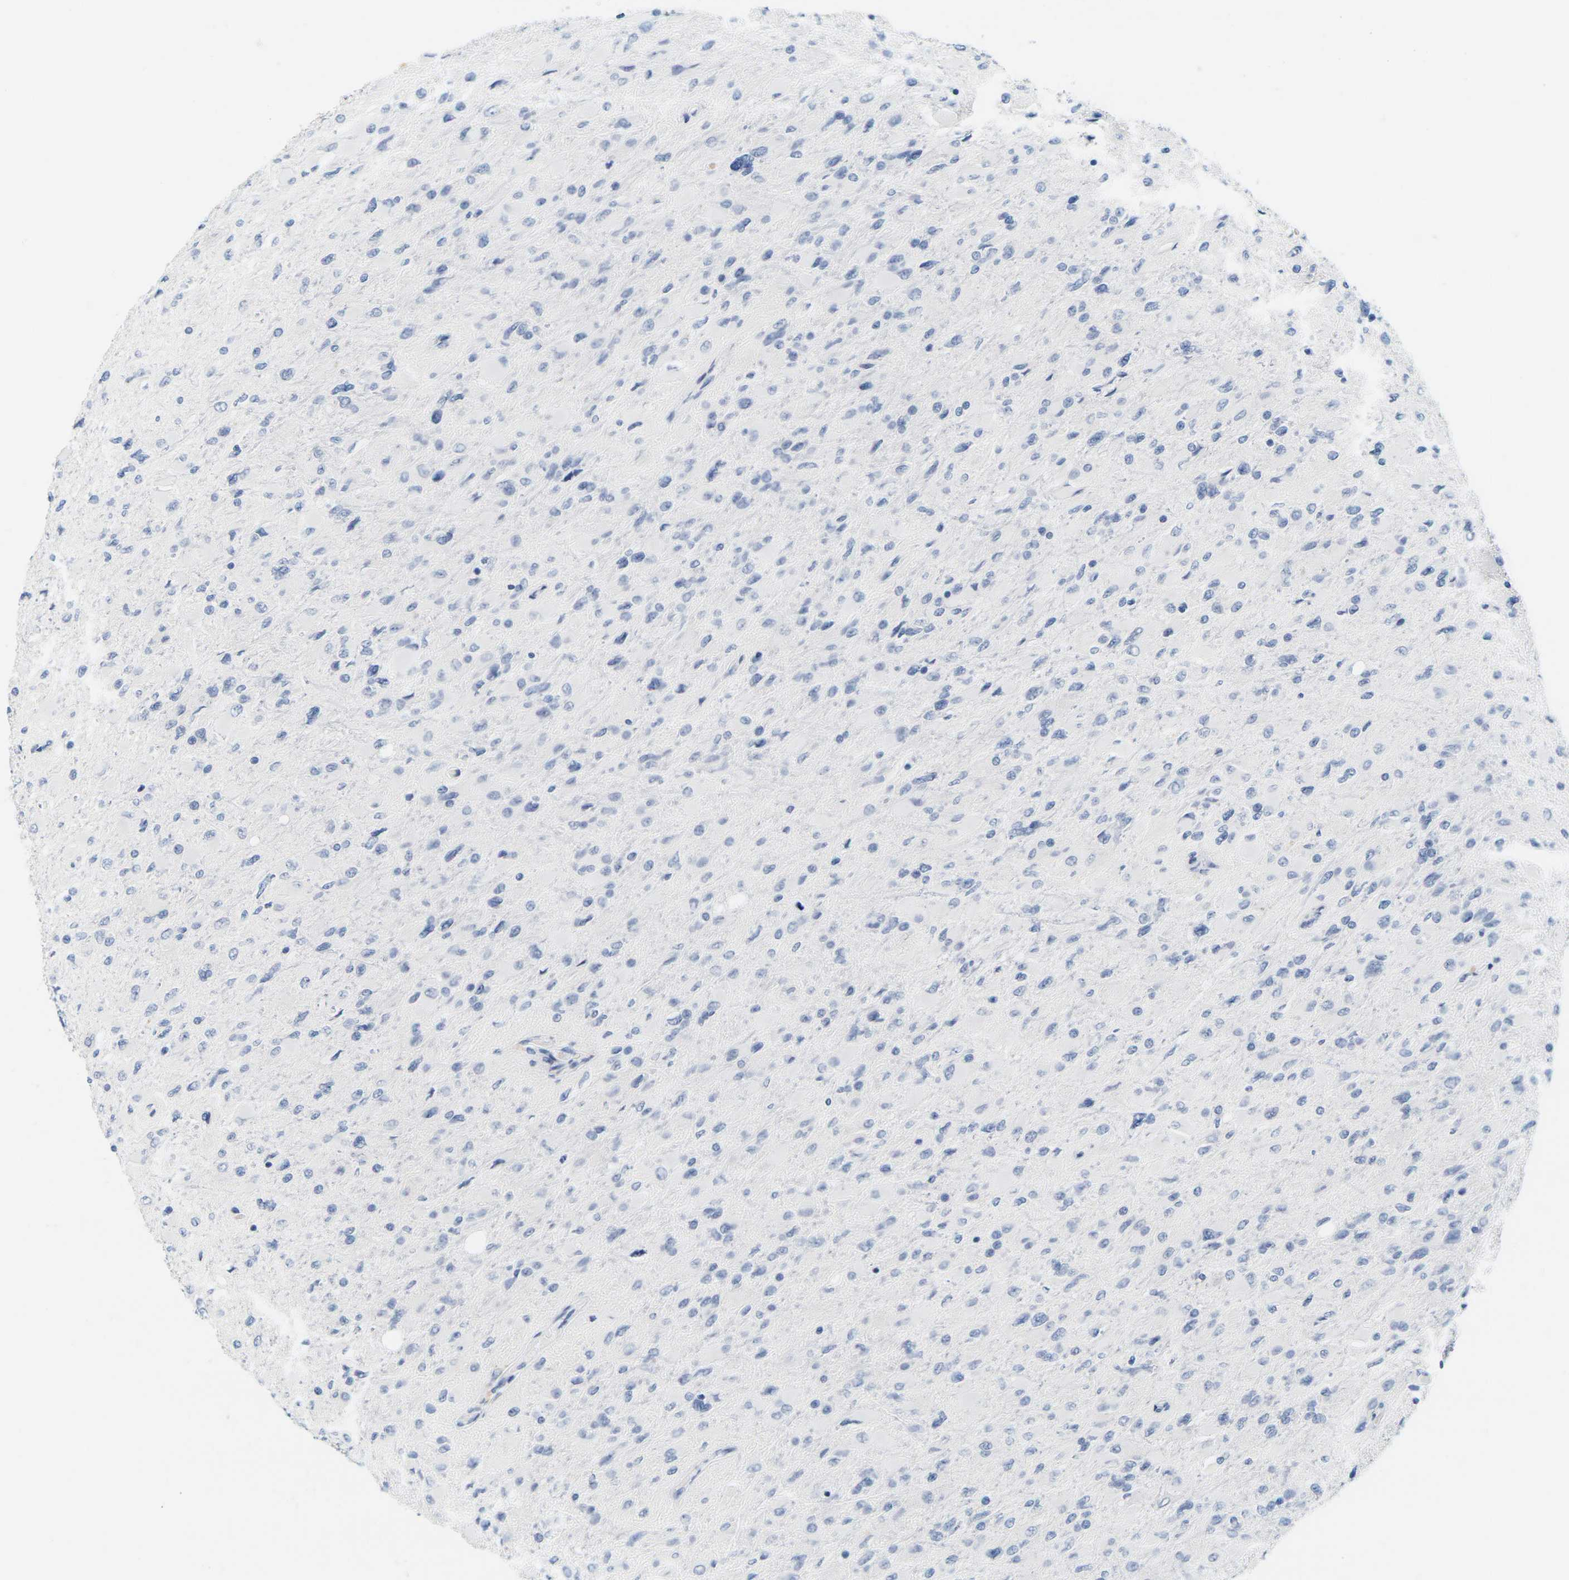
{"staining": {"intensity": "negative", "quantity": "none", "location": "none"}, "tissue": "glioma", "cell_type": "Tumor cells", "image_type": "cancer", "snomed": [{"axis": "morphology", "description": "Glioma, malignant, High grade"}, {"axis": "topography", "description": "Cerebral cortex"}], "caption": "Tumor cells are negative for protein expression in human glioma.", "gene": "HLA-DOB", "patient": {"sex": "female", "age": 36}}